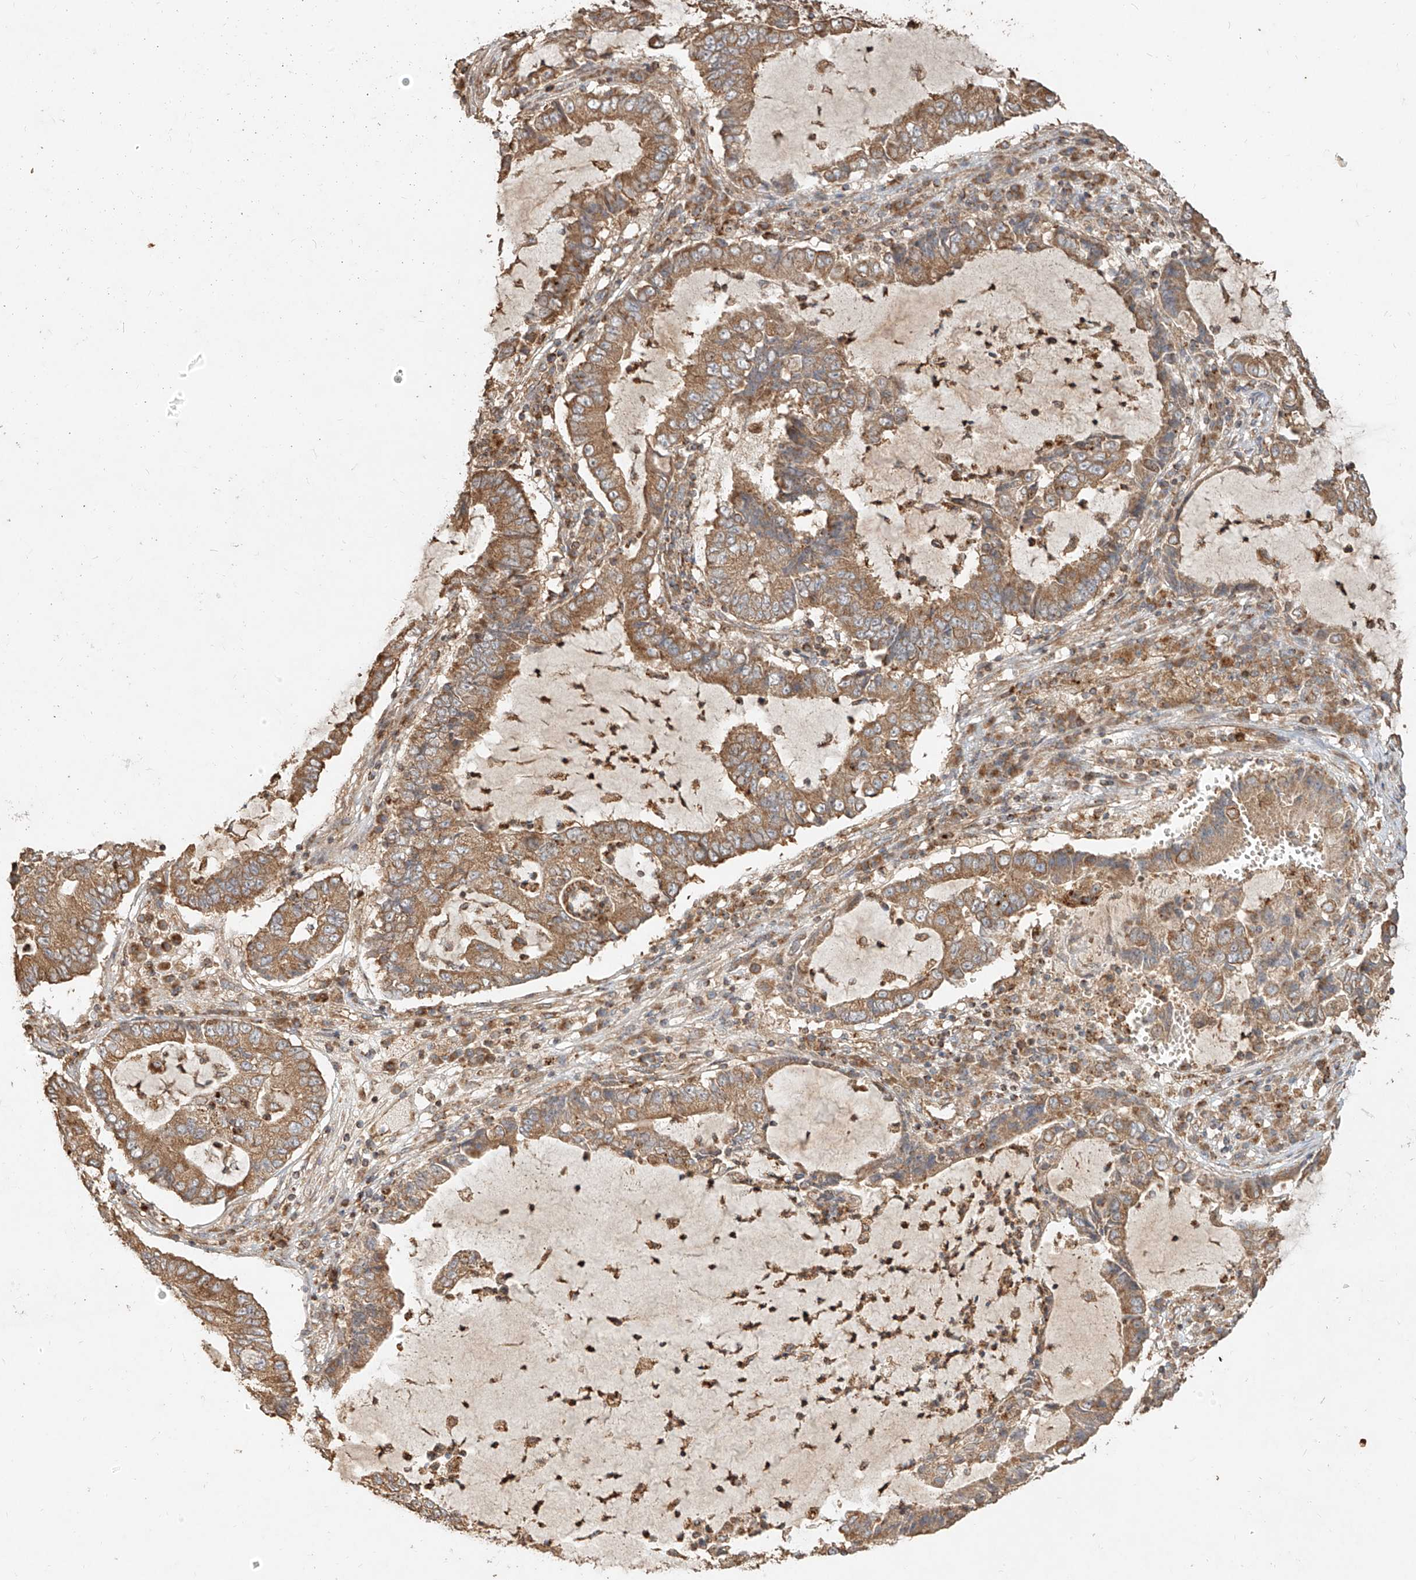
{"staining": {"intensity": "moderate", "quantity": ">75%", "location": "cytoplasmic/membranous"}, "tissue": "lung cancer", "cell_type": "Tumor cells", "image_type": "cancer", "snomed": [{"axis": "morphology", "description": "Adenocarcinoma, NOS"}, {"axis": "topography", "description": "Lung"}], "caption": "Lung cancer stained with a brown dye displays moderate cytoplasmic/membranous positive expression in approximately >75% of tumor cells.", "gene": "EFNB1", "patient": {"sex": "female", "age": 51}}